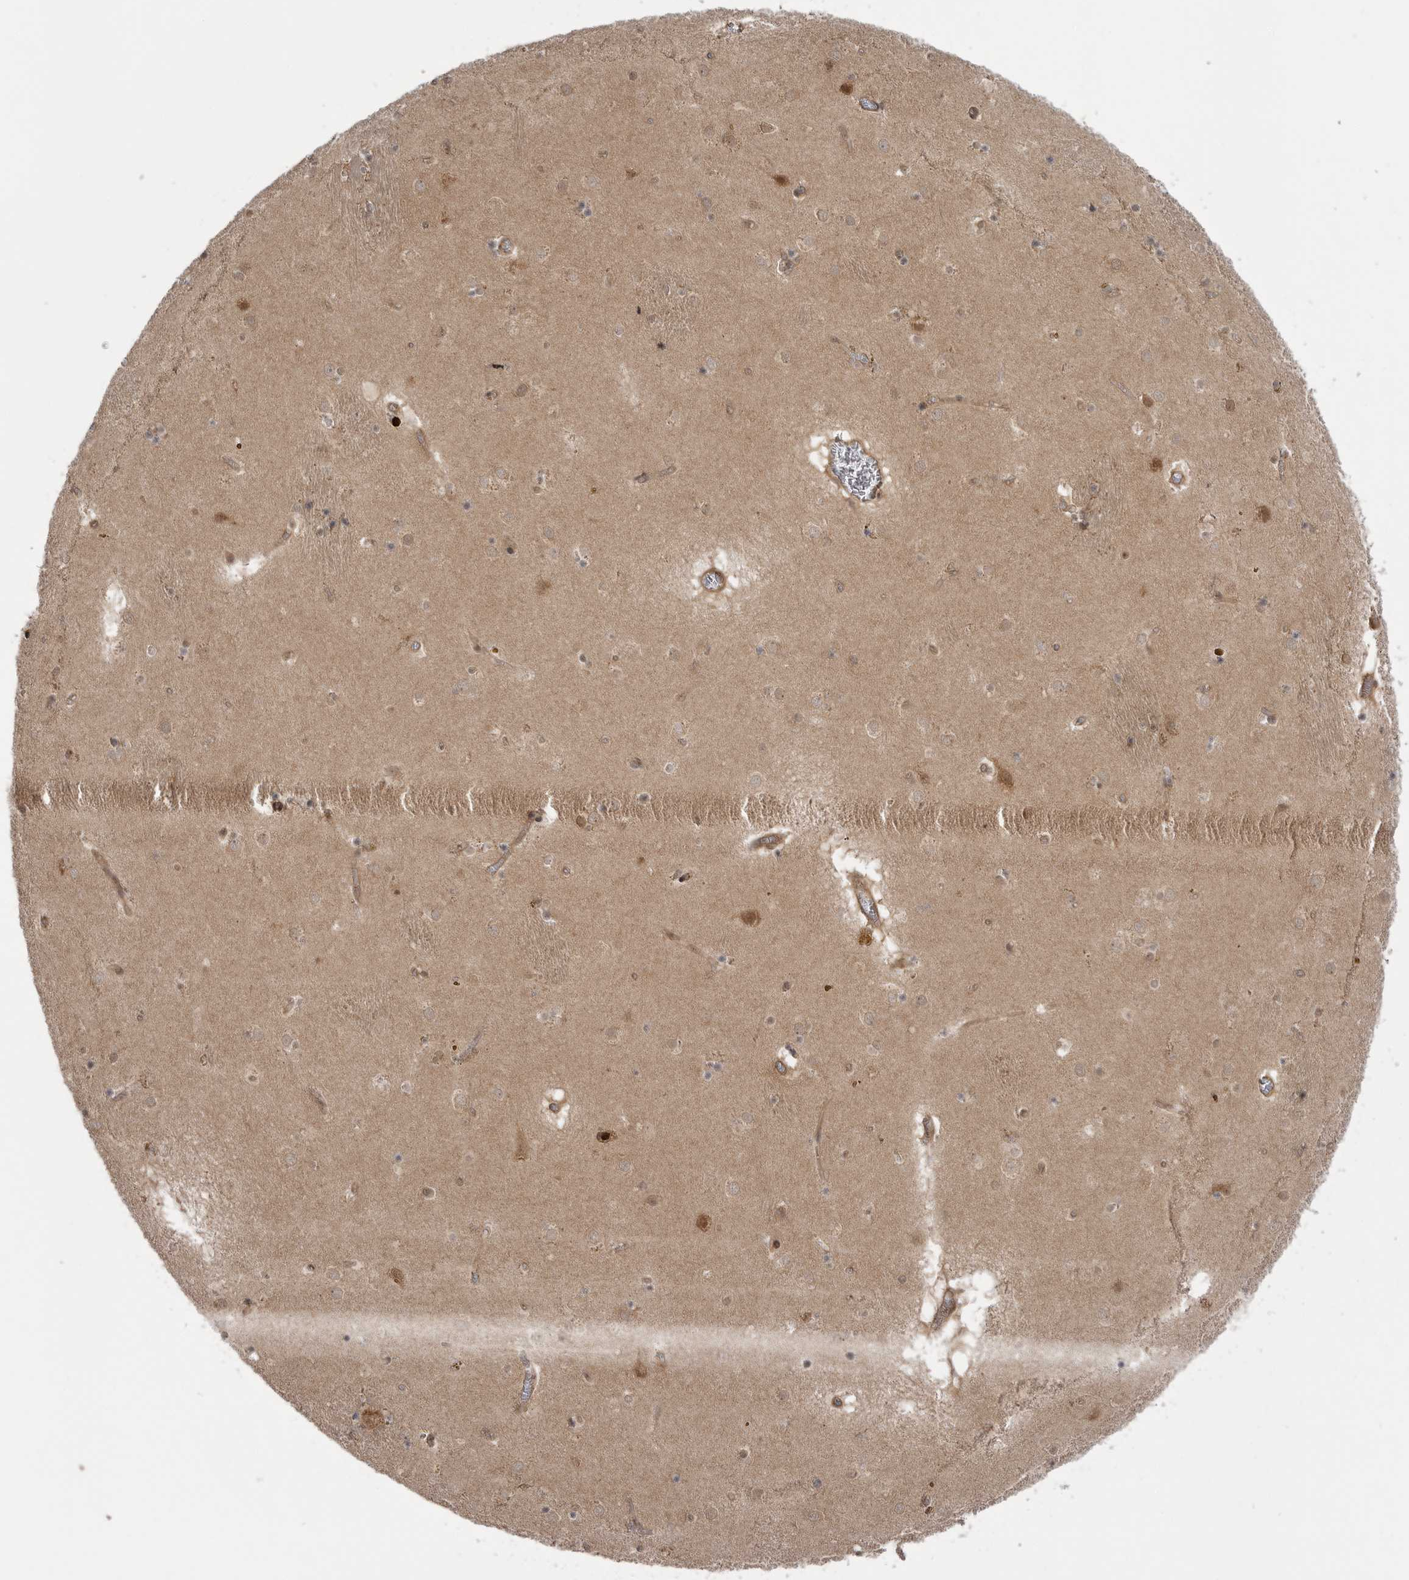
{"staining": {"intensity": "moderate", "quantity": "<25%", "location": "cytoplasmic/membranous"}, "tissue": "caudate", "cell_type": "Glial cells", "image_type": "normal", "snomed": [{"axis": "morphology", "description": "Normal tissue, NOS"}, {"axis": "topography", "description": "Lateral ventricle wall"}], "caption": "Immunohistochemistry (IHC) image of normal caudate stained for a protein (brown), which reveals low levels of moderate cytoplasmic/membranous positivity in about <25% of glial cells.", "gene": "PDCL", "patient": {"sex": "male", "age": 70}}